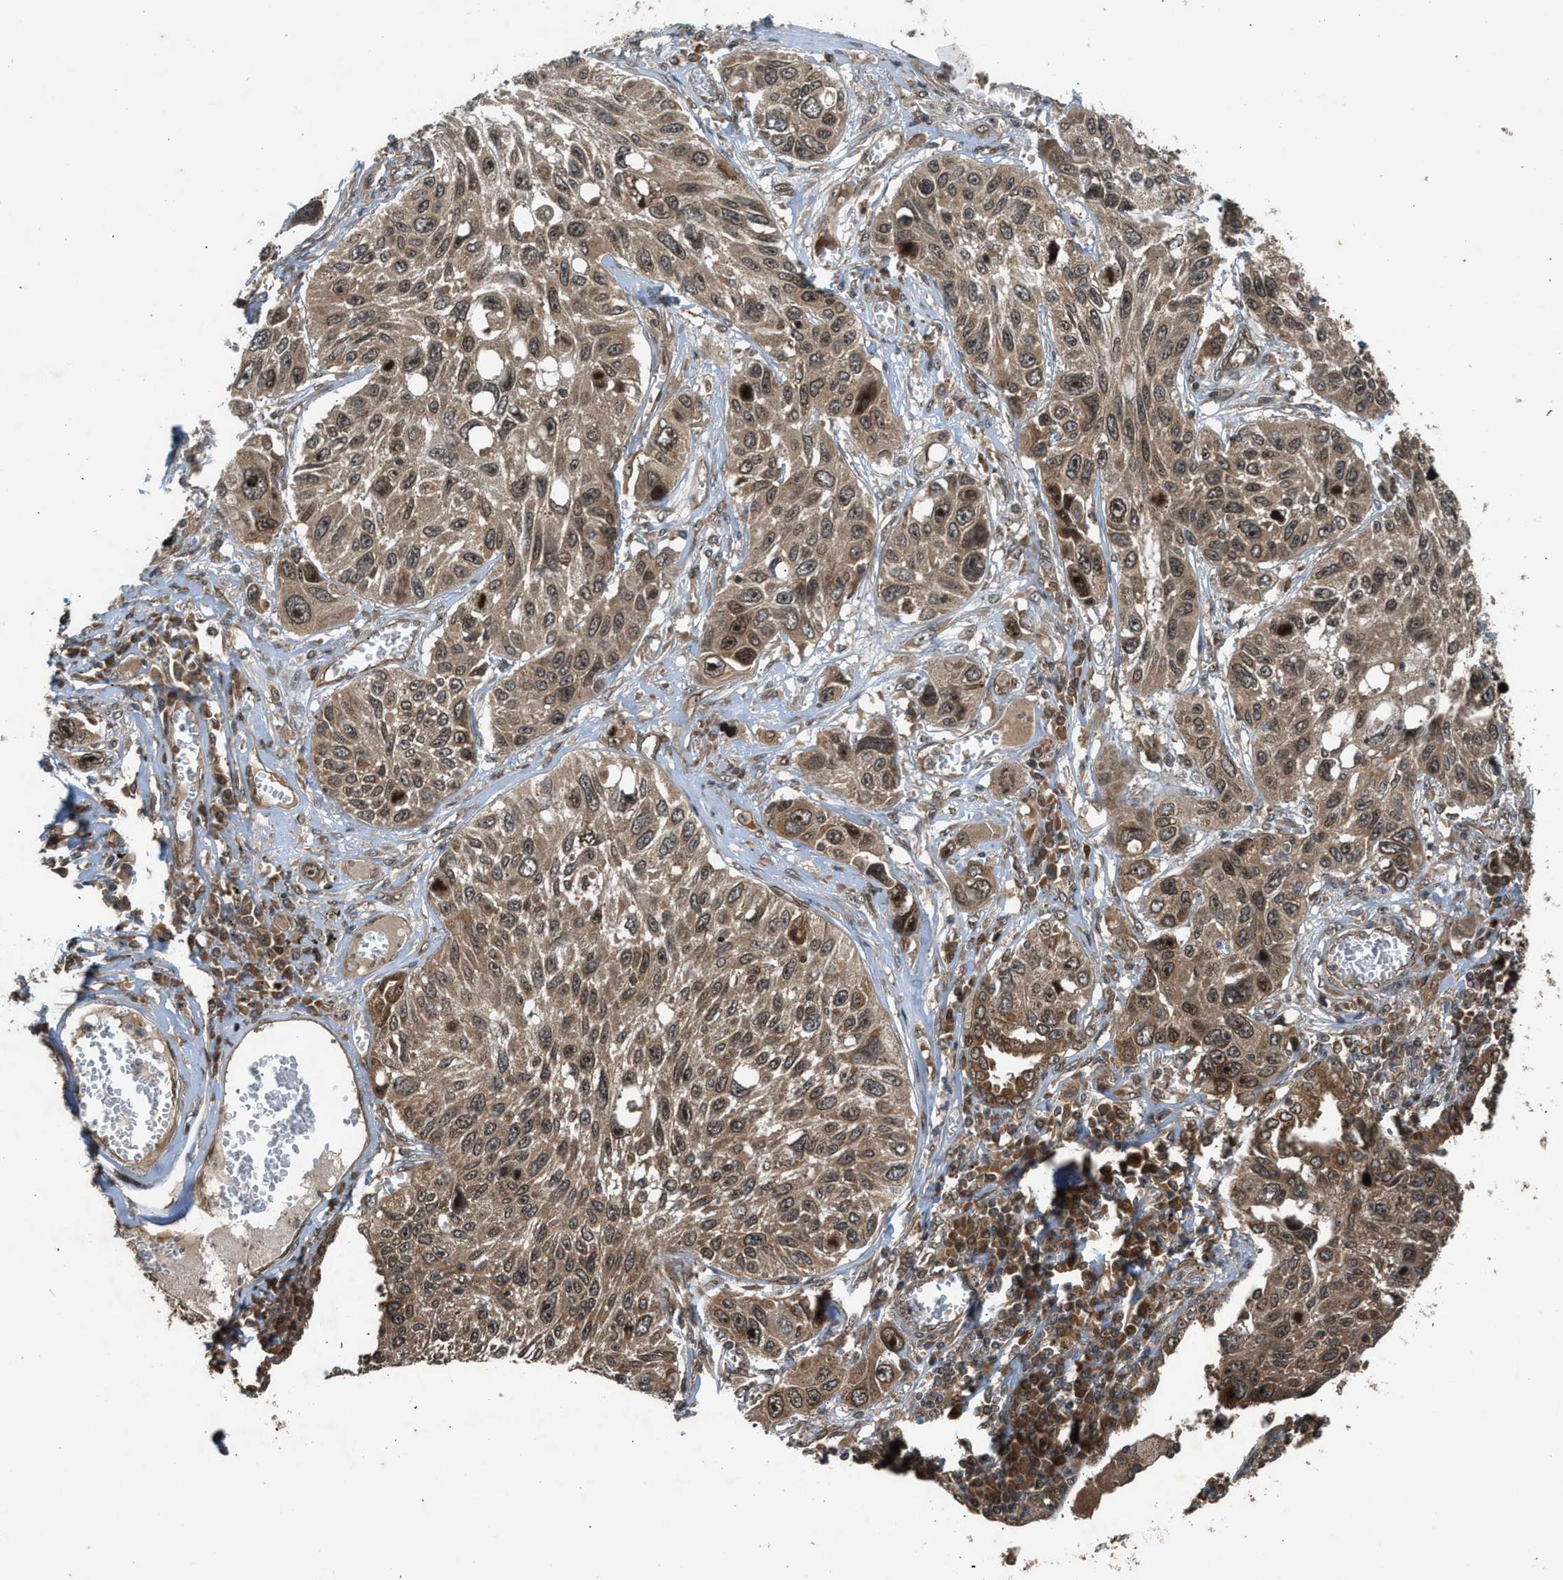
{"staining": {"intensity": "moderate", "quantity": ">75%", "location": "cytoplasmic/membranous"}, "tissue": "lung cancer", "cell_type": "Tumor cells", "image_type": "cancer", "snomed": [{"axis": "morphology", "description": "Squamous cell carcinoma, NOS"}, {"axis": "topography", "description": "Lung"}], "caption": "Protein staining displays moderate cytoplasmic/membranous positivity in approximately >75% of tumor cells in lung cancer (squamous cell carcinoma). (brown staining indicates protein expression, while blue staining denotes nuclei).", "gene": "TXNL1", "patient": {"sex": "male", "age": 71}}